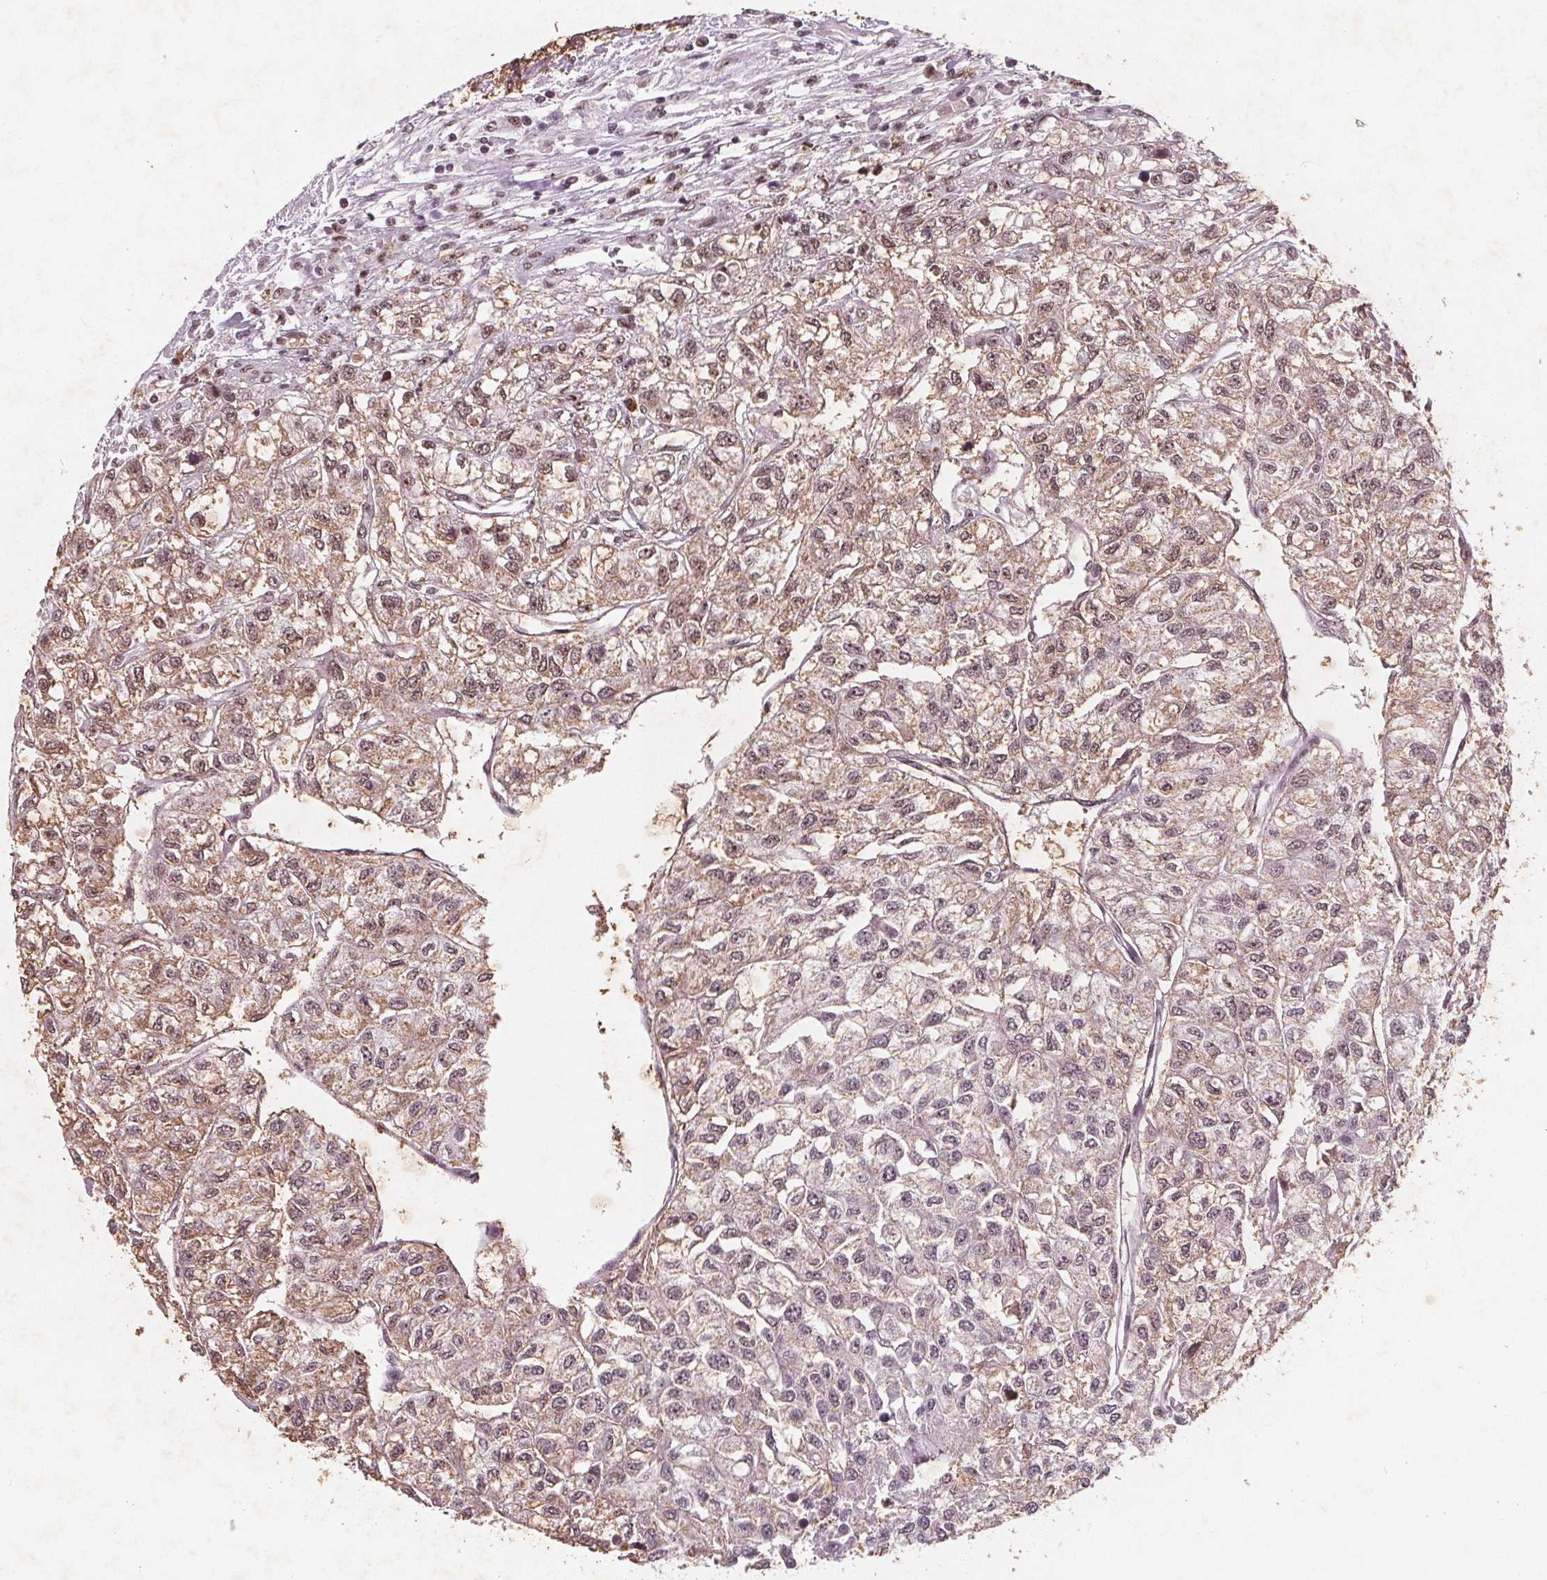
{"staining": {"intensity": "weak", "quantity": ">75%", "location": "nuclear"}, "tissue": "renal cancer", "cell_type": "Tumor cells", "image_type": "cancer", "snomed": [{"axis": "morphology", "description": "Adenocarcinoma, NOS"}, {"axis": "topography", "description": "Kidney"}], "caption": "Tumor cells exhibit weak nuclear expression in approximately >75% of cells in renal cancer (adenocarcinoma). (brown staining indicates protein expression, while blue staining denotes nuclei).", "gene": "RPS6KA2", "patient": {"sex": "male", "age": 56}}